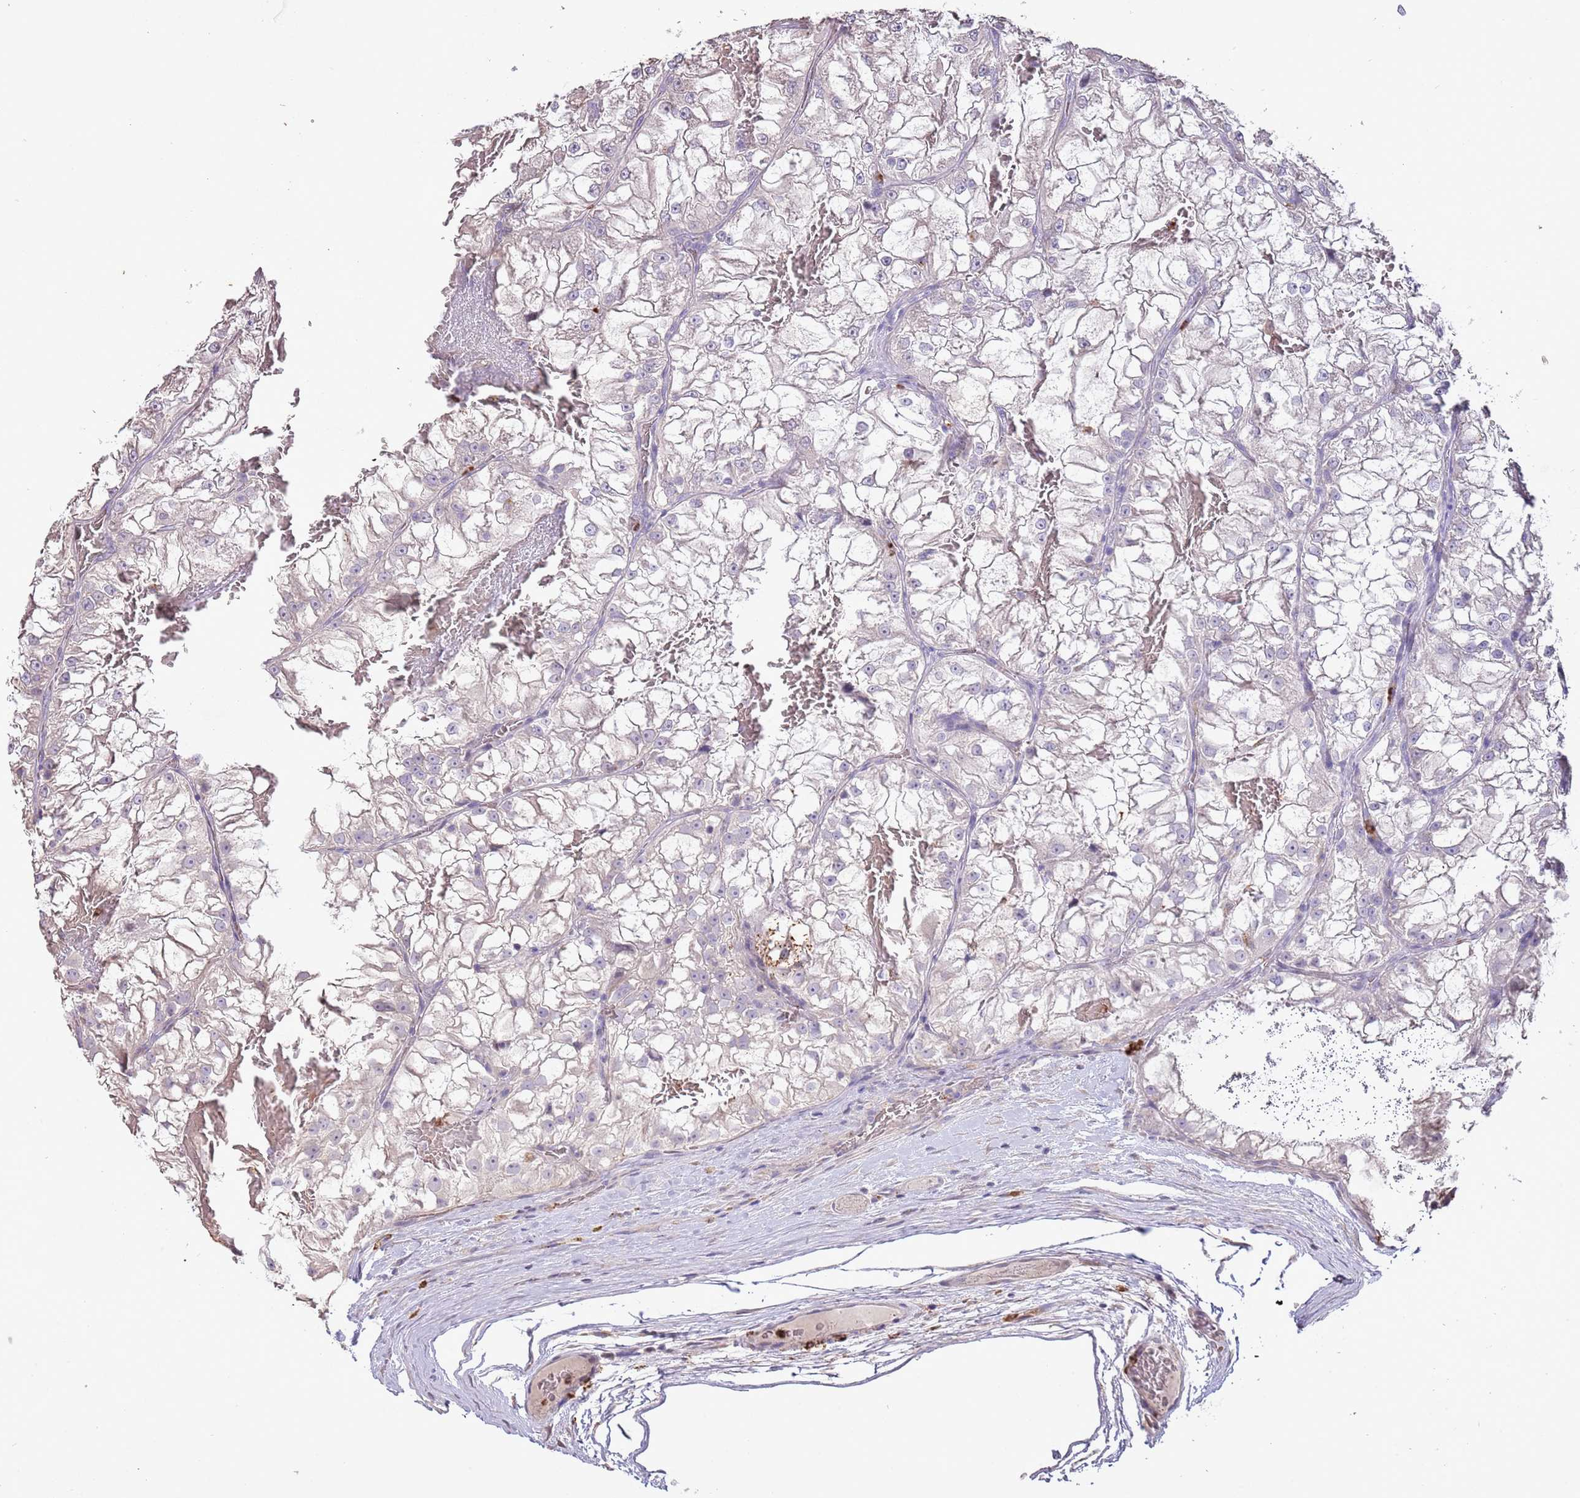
{"staining": {"intensity": "negative", "quantity": "none", "location": "none"}, "tissue": "renal cancer", "cell_type": "Tumor cells", "image_type": "cancer", "snomed": [{"axis": "morphology", "description": "Adenocarcinoma, NOS"}, {"axis": "topography", "description": "Kidney"}], "caption": "High magnification brightfield microscopy of renal adenocarcinoma stained with DAB (brown) and counterstained with hematoxylin (blue): tumor cells show no significant positivity.", "gene": "P2RY13", "patient": {"sex": "female", "age": 72}}